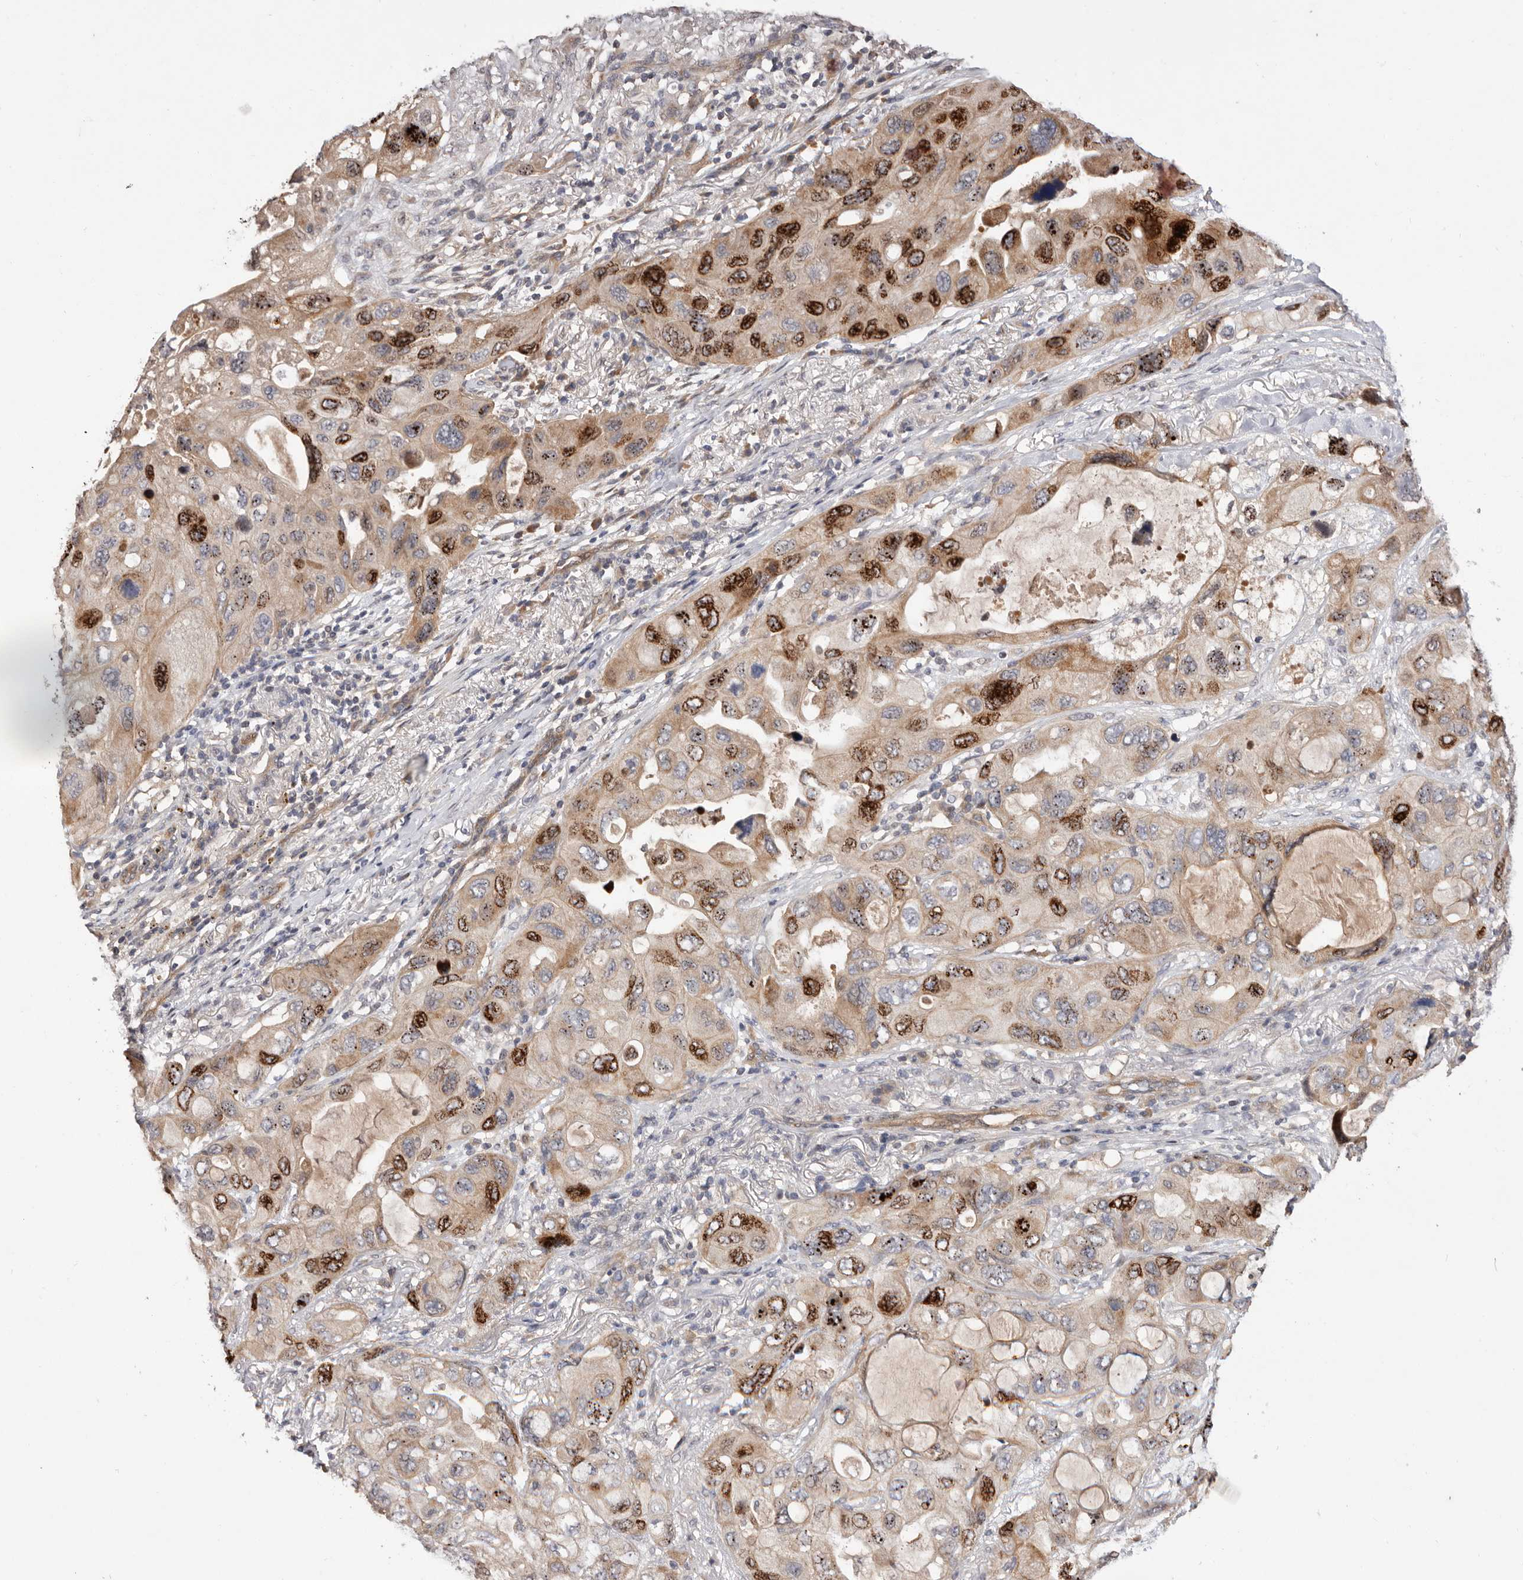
{"staining": {"intensity": "strong", "quantity": "25%-75%", "location": "cytoplasmic/membranous,nuclear"}, "tissue": "lung cancer", "cell_type": "Tumor cells", "image_type": "cancer", "snomed": [{"axis": "morphology", "description": "Squamous cell carcinoma, NOS"}, {"axis": "topography", "description": "Lung"}], "caption": "The photomicrograph shows staining of squamous cell carcinoma (lung), revealing strong cytoplasmic/membranous and nuclear protein staining (brown color) within tumor cells.", "gene": "DOP1A", "patient": {"sex": "female", "age": 73}}